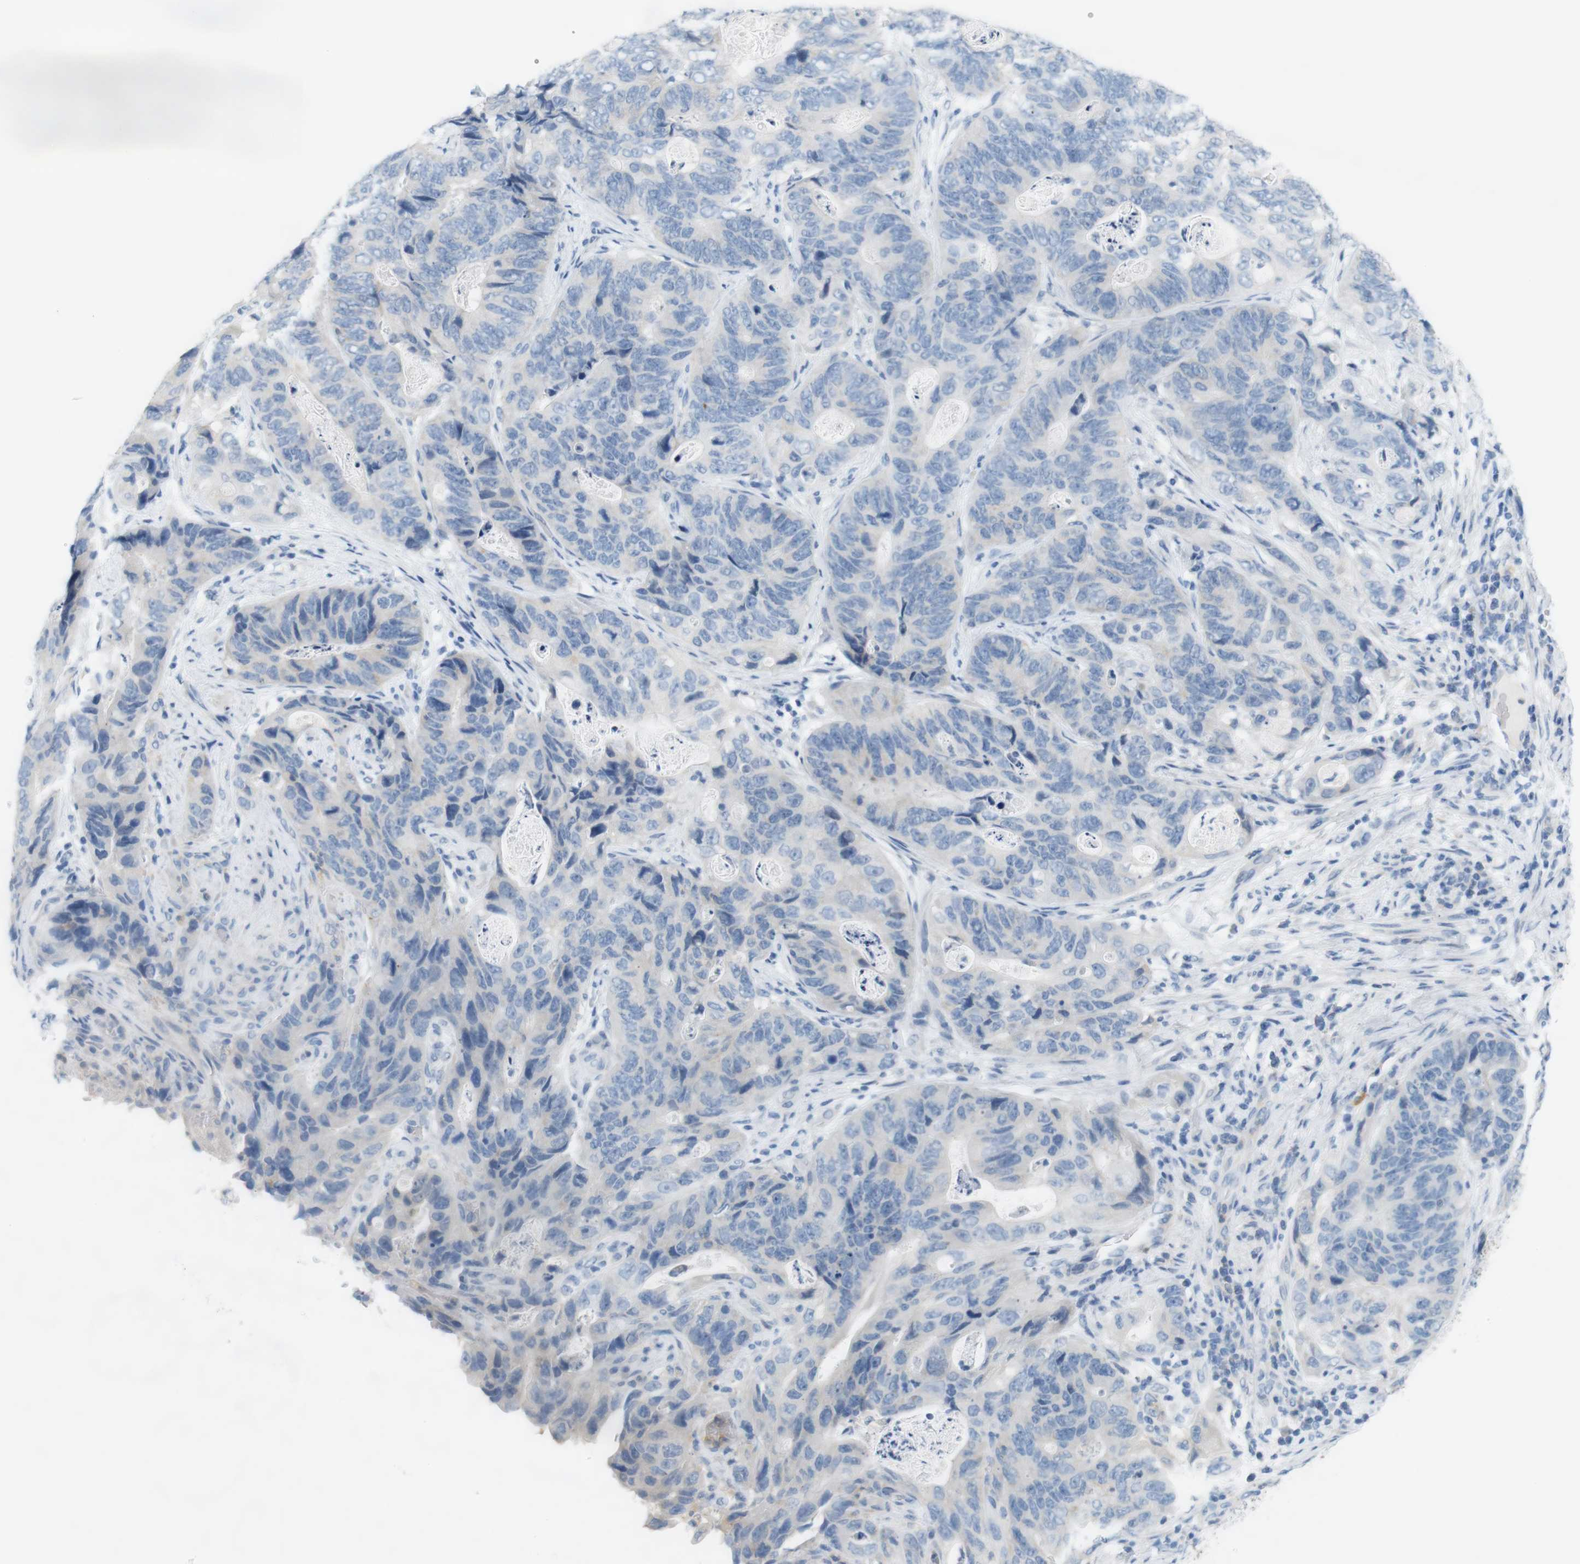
{"staining": {"intensity": "negative", "quantity": "none", "location": "none"}, "tissue": "stomach cancer", "cell_type": "Tumor cells", "image_type": "cancer", "snomed": [{"axis": "morphology", "description": "Adenocarcinoma, NOS"}, {"axis": "topography", "description": "Stomach"}], "caption": "DAB (3,3'-diaminobenzidine) immunohistochemical staining of human stomach cancer displays no significant expression in tumor cells.", "gene": "LRRK2", "patient": {"sex": "female", "age": 89}}